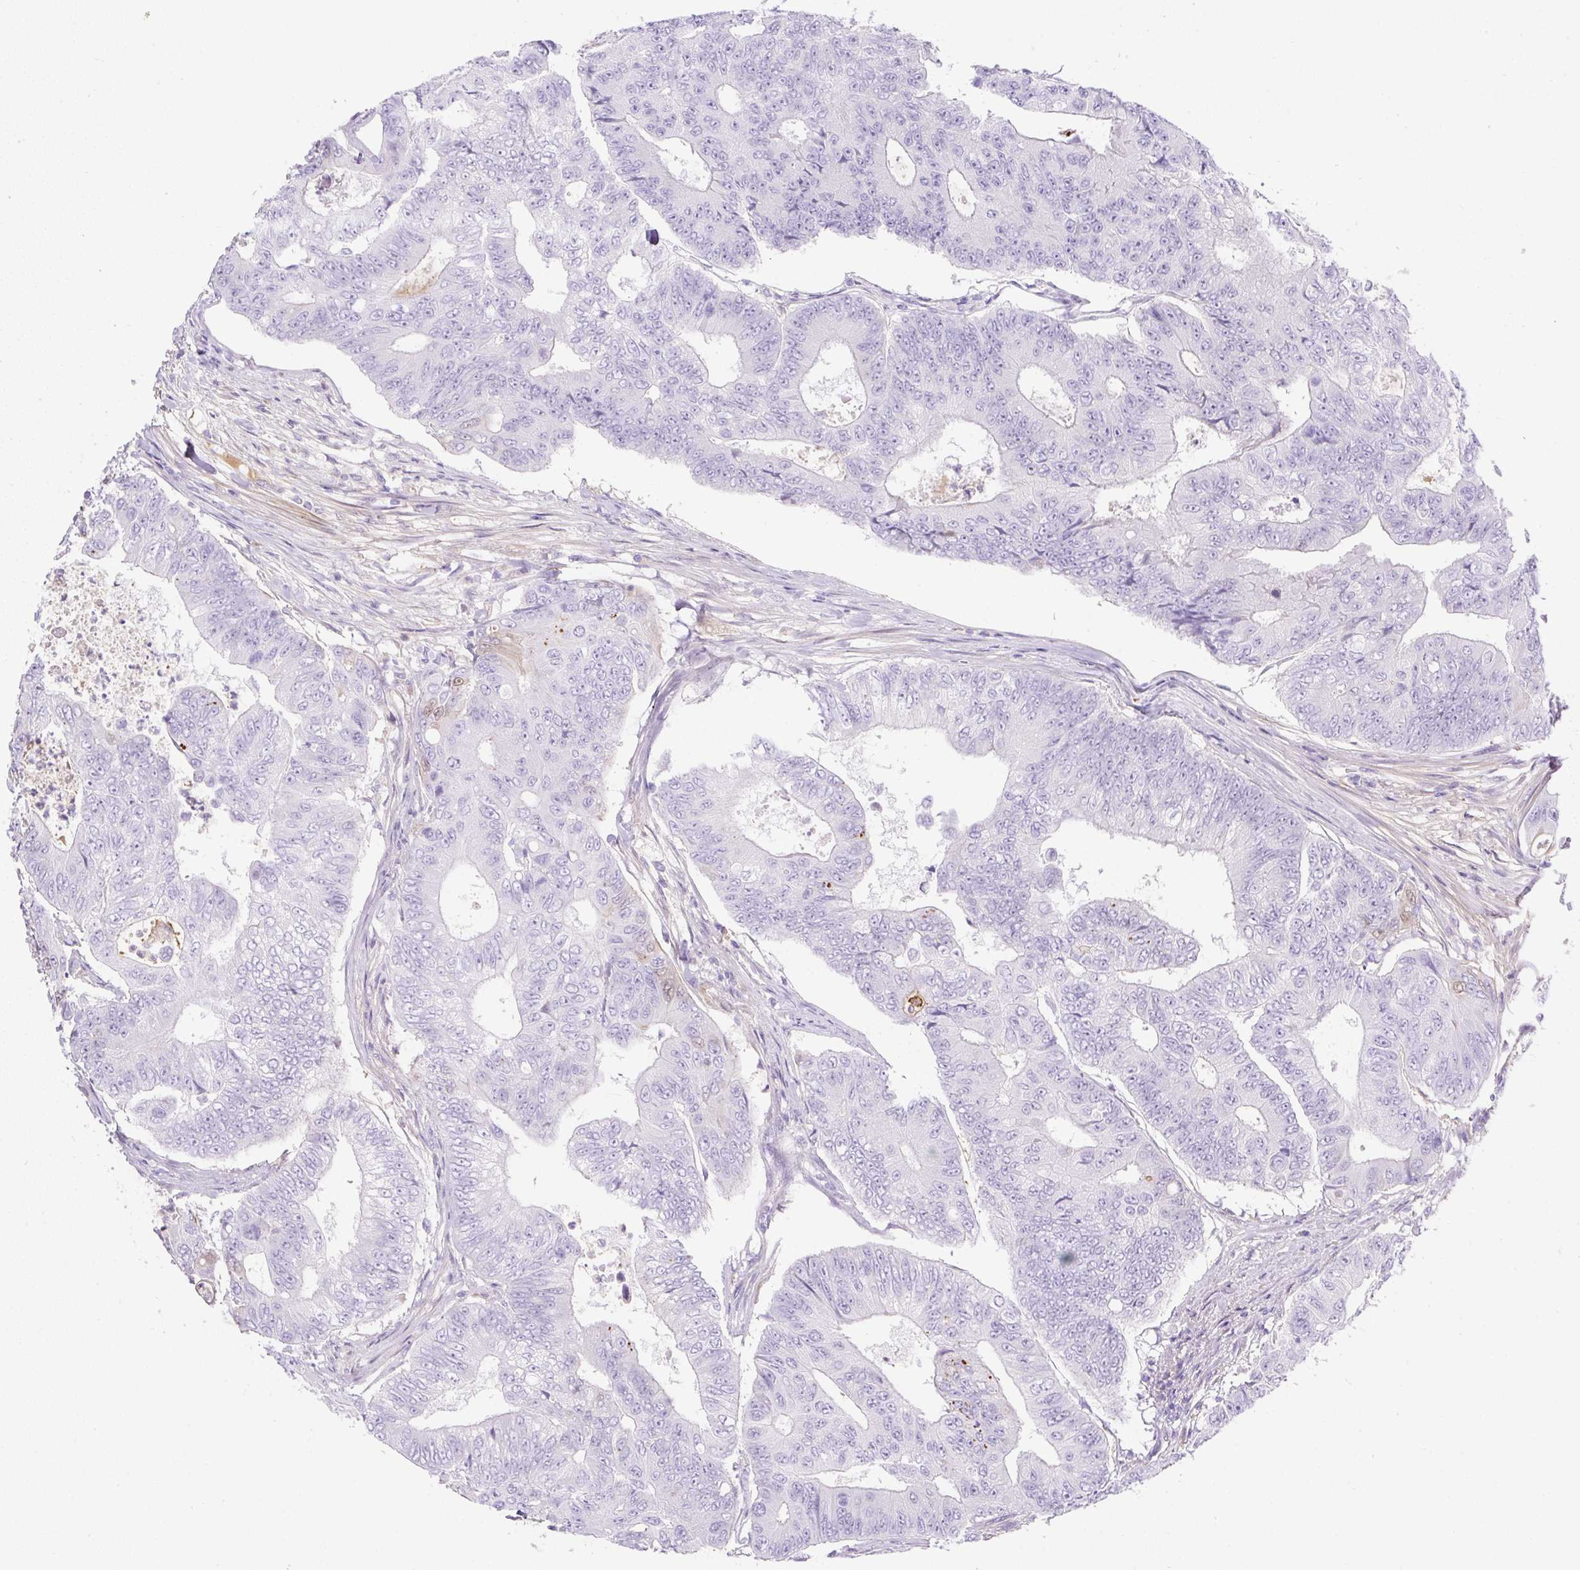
{"staining": {"intensity": "negative", "quantity": "none", "location": "none"}, "tissue": "colorectal cancer", "cell_type": "Tumor cells", "image_type": "cancer", "snomed": [{"axis": "morphology", "description": "Adenocarcinoma, NOS"}, {"axis": "topography", "description": "Colon"}], "caption": "Immunohistochemistry (IHC) of human colorectal adenocarcinoma reveals no positivity in tumor cells.", "gene": "TDRD15", "patient": {"sex": "female", "age": 48}}